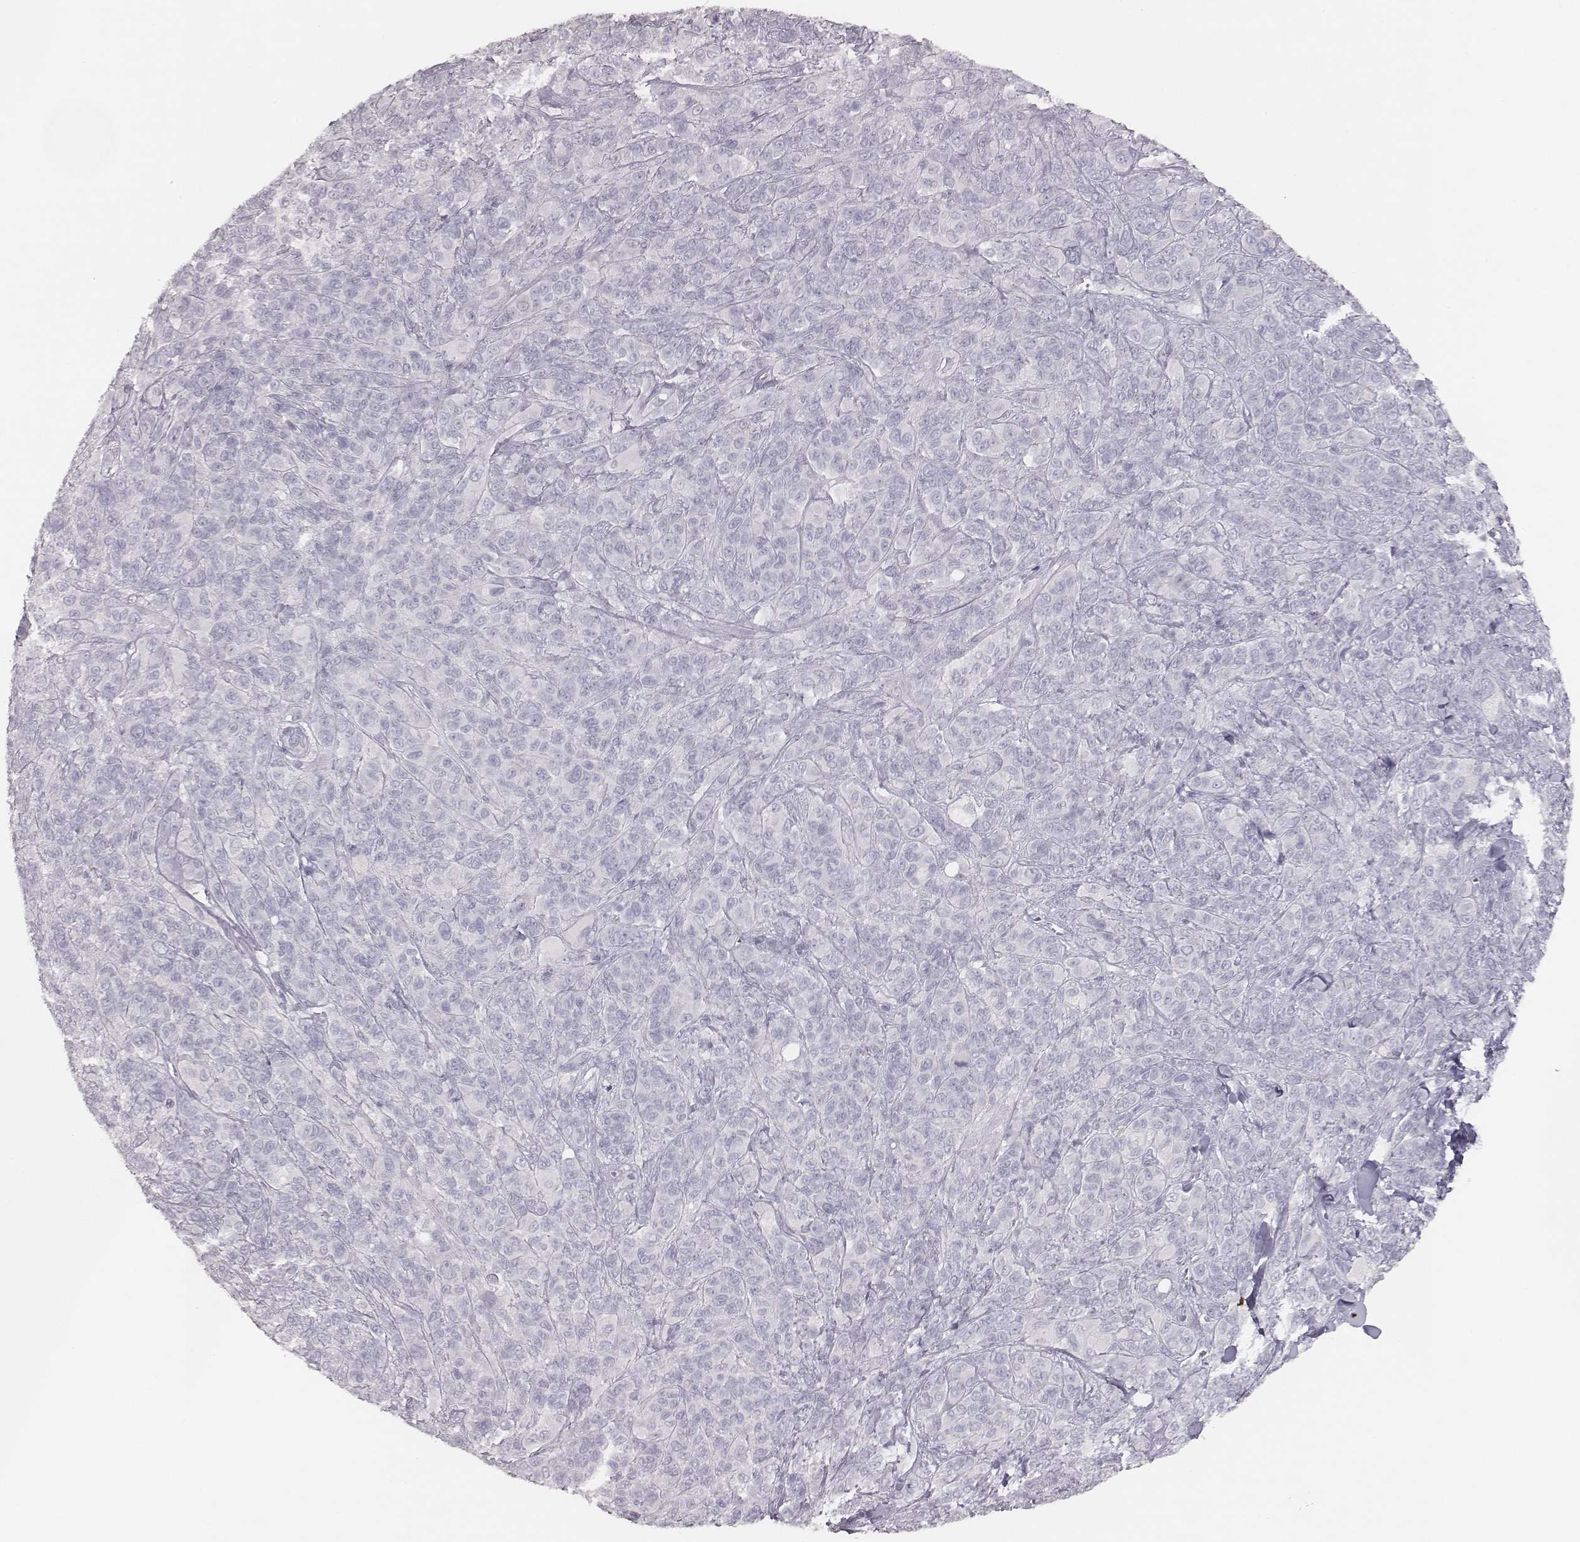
{"staining": {"intensity": "negative", "quantity": "none", "location": "none"}, "tissue": "melanoma", "cell_type": "Tumor cells", "image_type": "cancer", "snomed": [{"axis": "morphology", "description": "Malignant melanoma, NOS"}, {"axis": "topography", "description": "Skin"}], "caption": "Tumor cells are negative for protein expression in human malignant melanoma. (Immunohistochemistry, brightfield microscopy, high magnification).", "gene": "MYH6", "patient": {"sex": "female", "age": 87}}